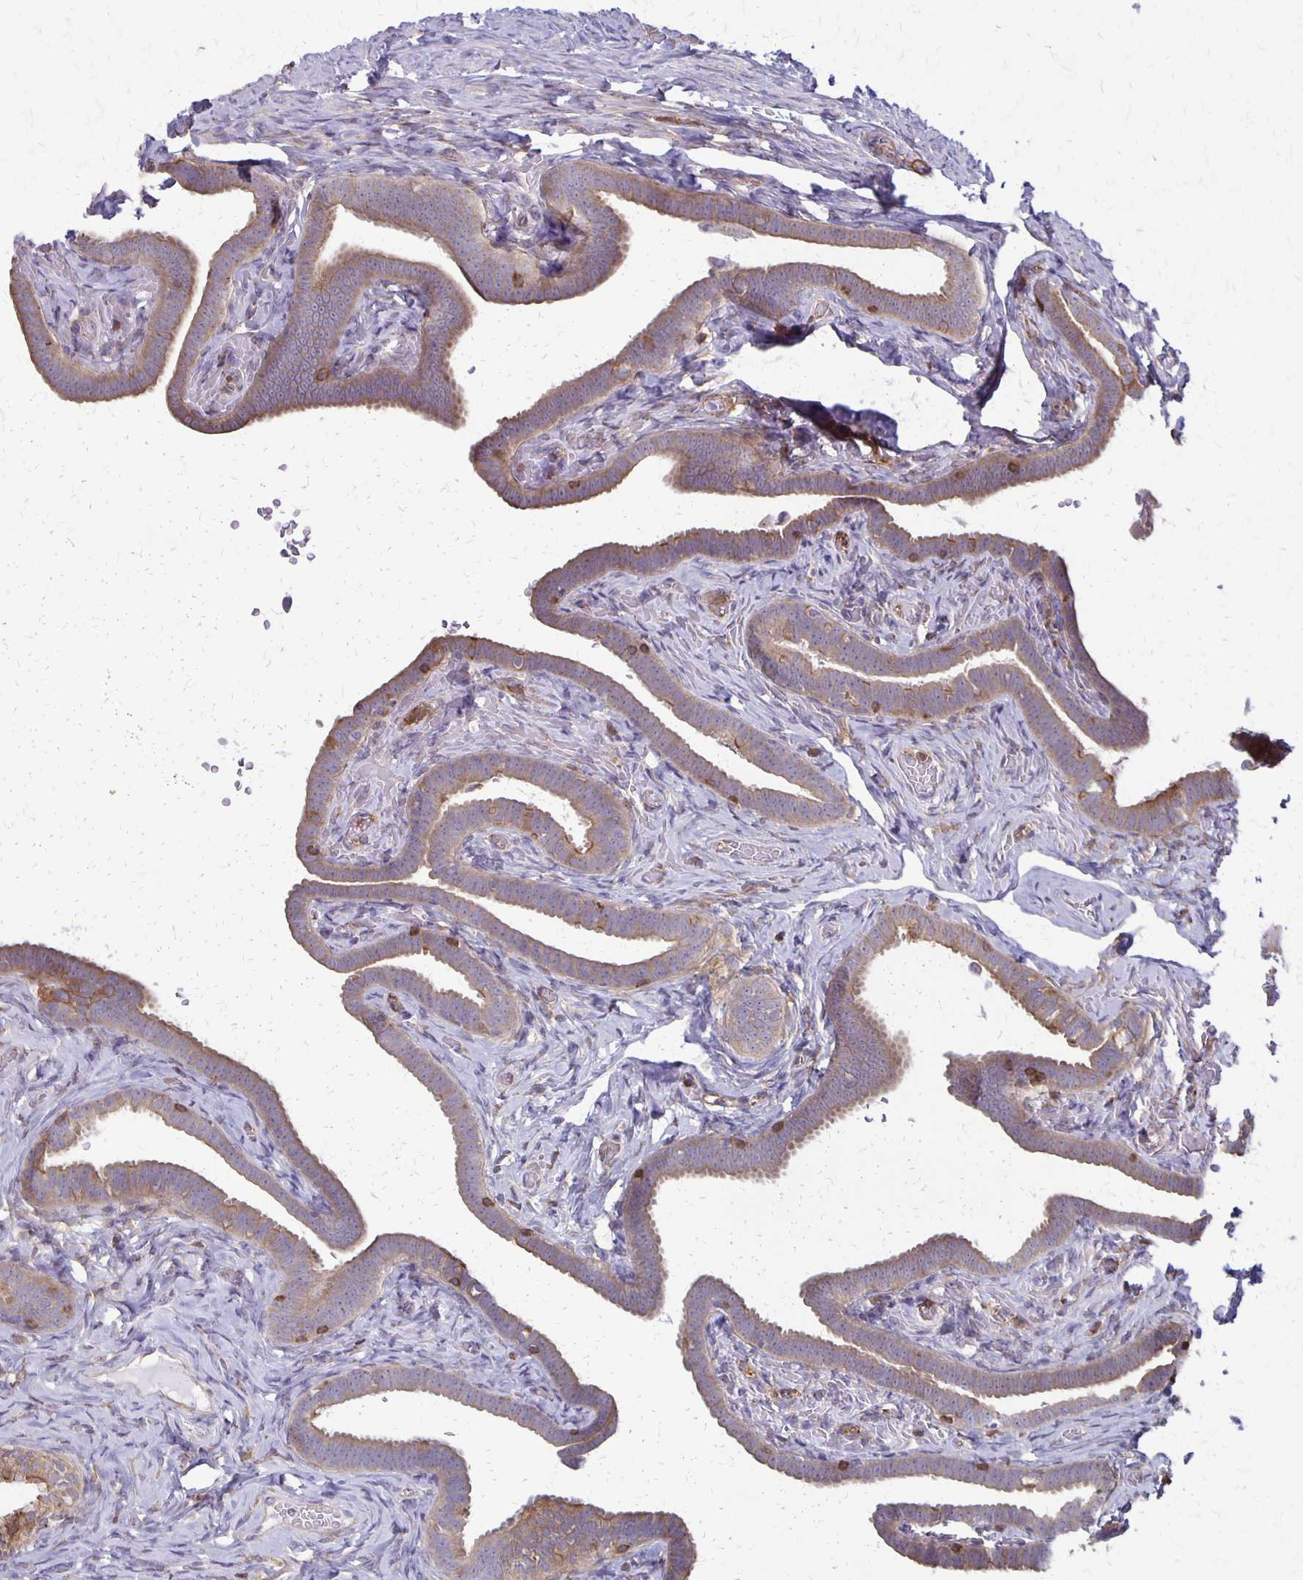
{"staining": {"intensity": "moderate", "quantity": ">75%", "location": "cytoplasmic/membranous"}, "tissue": "fallopian tube", "cell_type": "Glandular cells", "image_type": "normal", "snomed": [{"axis": "morphology", "description": "Normal tissue, NOS"}, {"axis": "topography", "description": "Fallopian tube"}], "caption": "Immunohistochemistry (IHC) (DAB) staining of unremarkable fallopian tube demonstrates moderate cytoplasmic/membranous protein staining in about >75% of glandular cells. (Brightfield microscopy of DAB IHC at high magnification).", "gene": "SEPTIN5", "patient": {"sex": "female", "age": 69}}